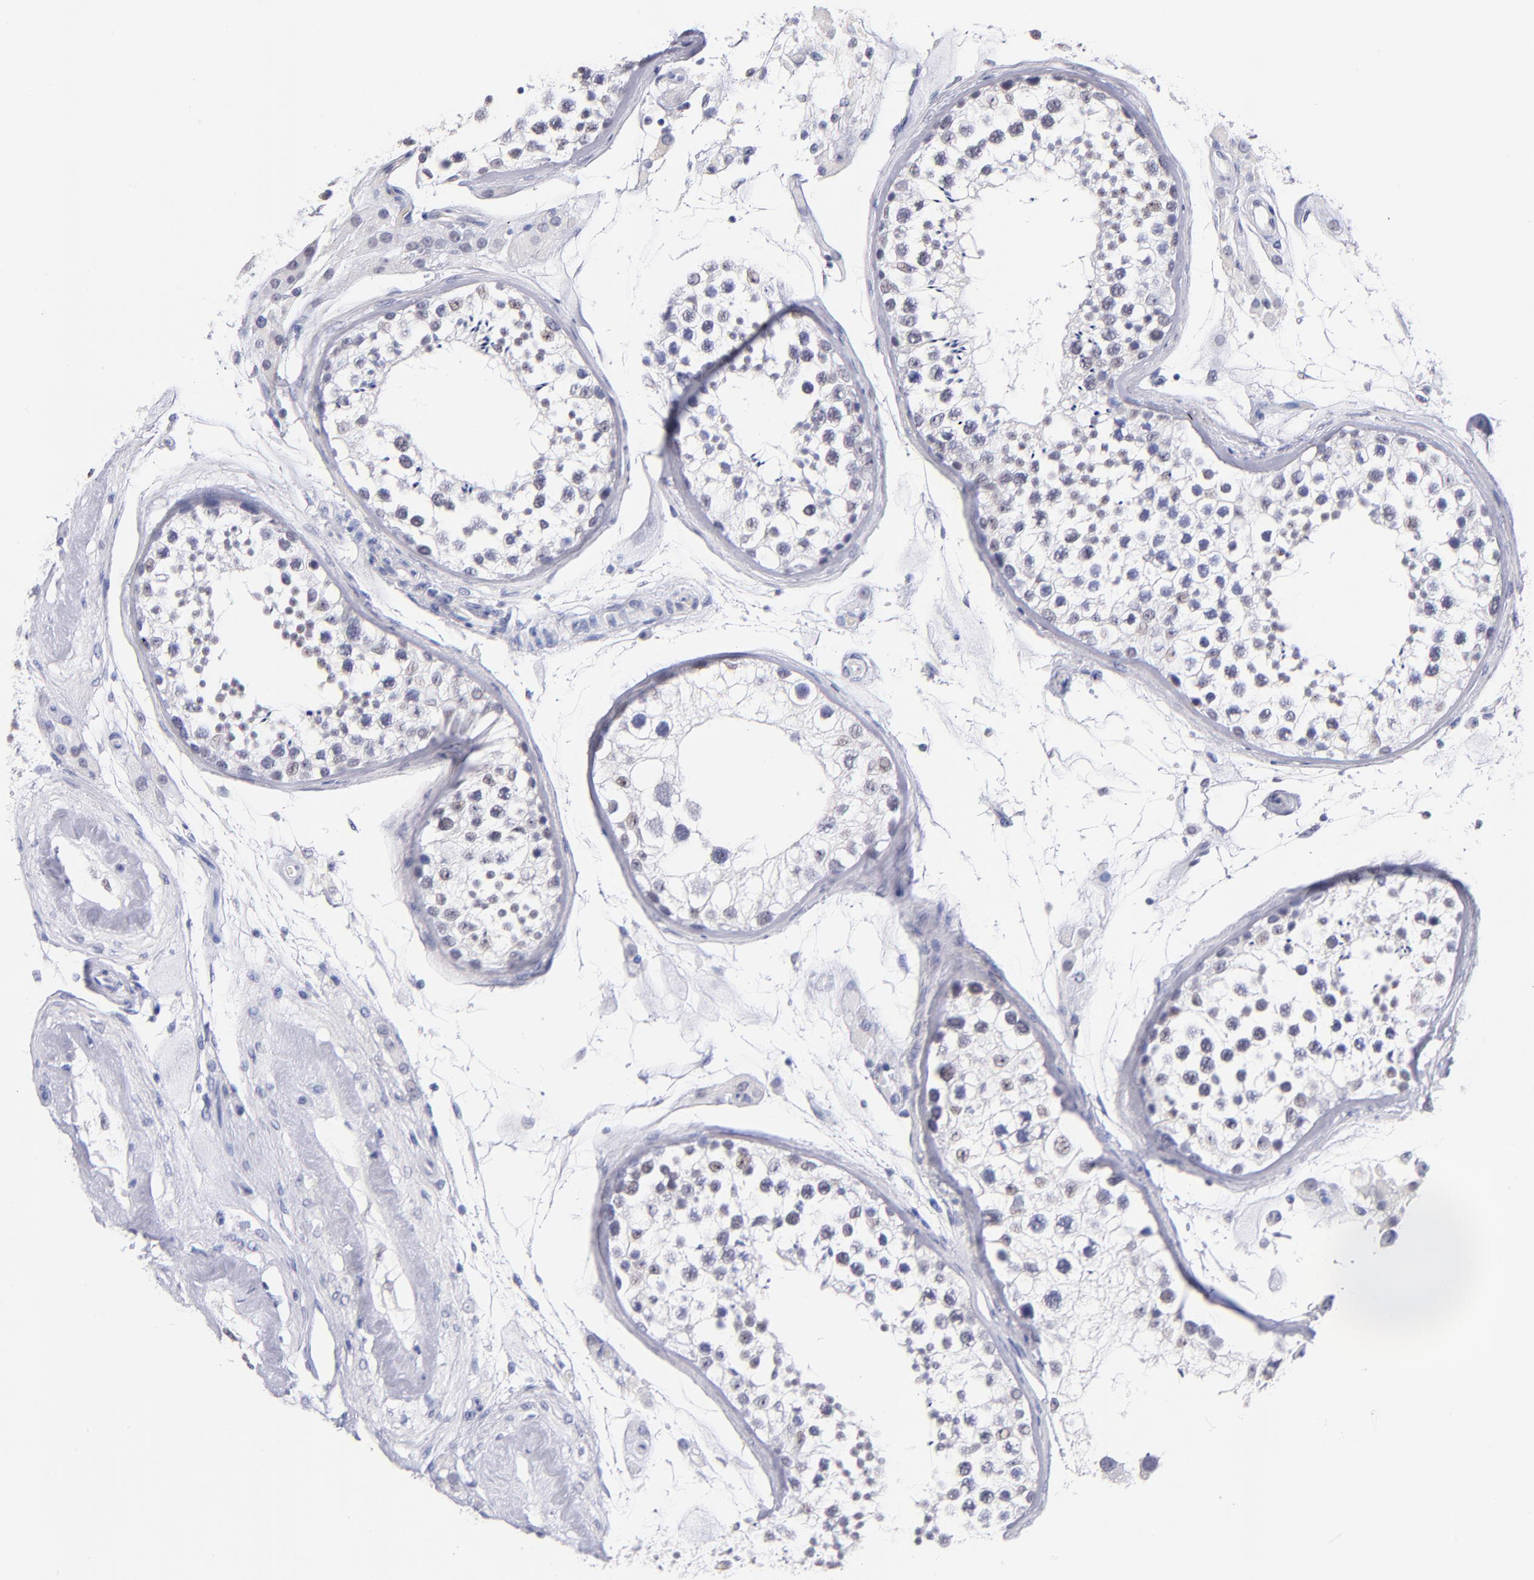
{"staining": {"intensity": "weak", "quantity": "<25%", "location": "nuclear"}, "tissue": "testis", "cell_type": "Cells in seminiferous ducts", "image_type": "normal", "snomed": [{"axis": "morphology", "description": "Normal tissue, NOS"}, {"axis": "topography", "description": "Testis"}], "caption": "Immunohistochemical staining of benign human testis displays no significant staining in cells in seminiferous ducts. (DAB immunohistochemistry (IHC) with hematoxylin counter stain).", "gene": "SNRPB", "patient": {"sex": "male", "age": 46}}